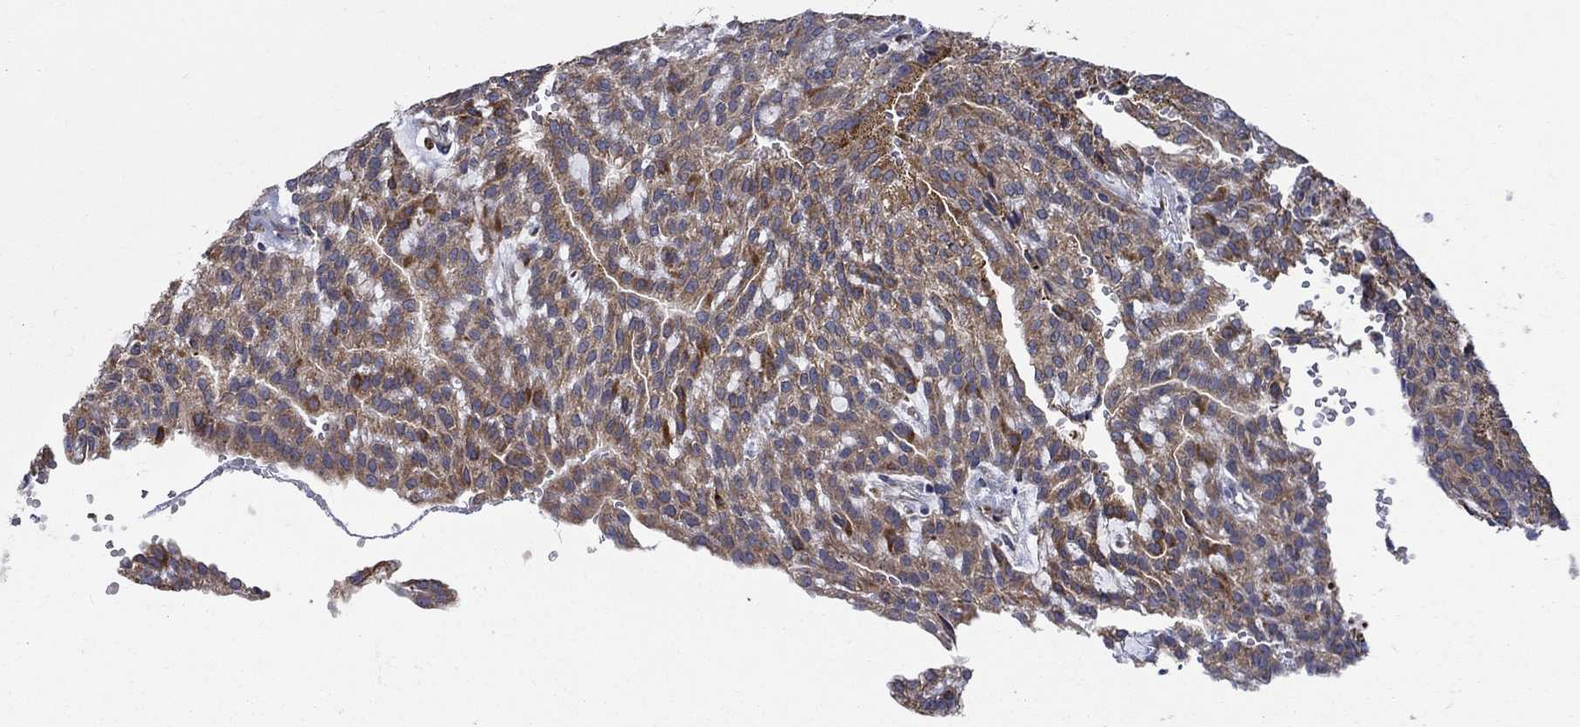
{"staining": {"intensity": "strong", "quantity": ">75%", "location": "cytoplasmic/membranous"}, "tissue": "renal cancer", "cell_type": "Tumor cells", "image_type": "cancer", "snomed": [{"axis": "morphology", "description": "Adenocarcinoma, NOS"}, {"axis": "topography", "description": "Kidney"}], "caption": "This is an image of immunohistochemistry staining of renal cancer, which shows strong staining in the cytoplasmic/membranous of tumor cells.", "gene": "PRDX4", "patient": {"sex": "male", "age": 63}}